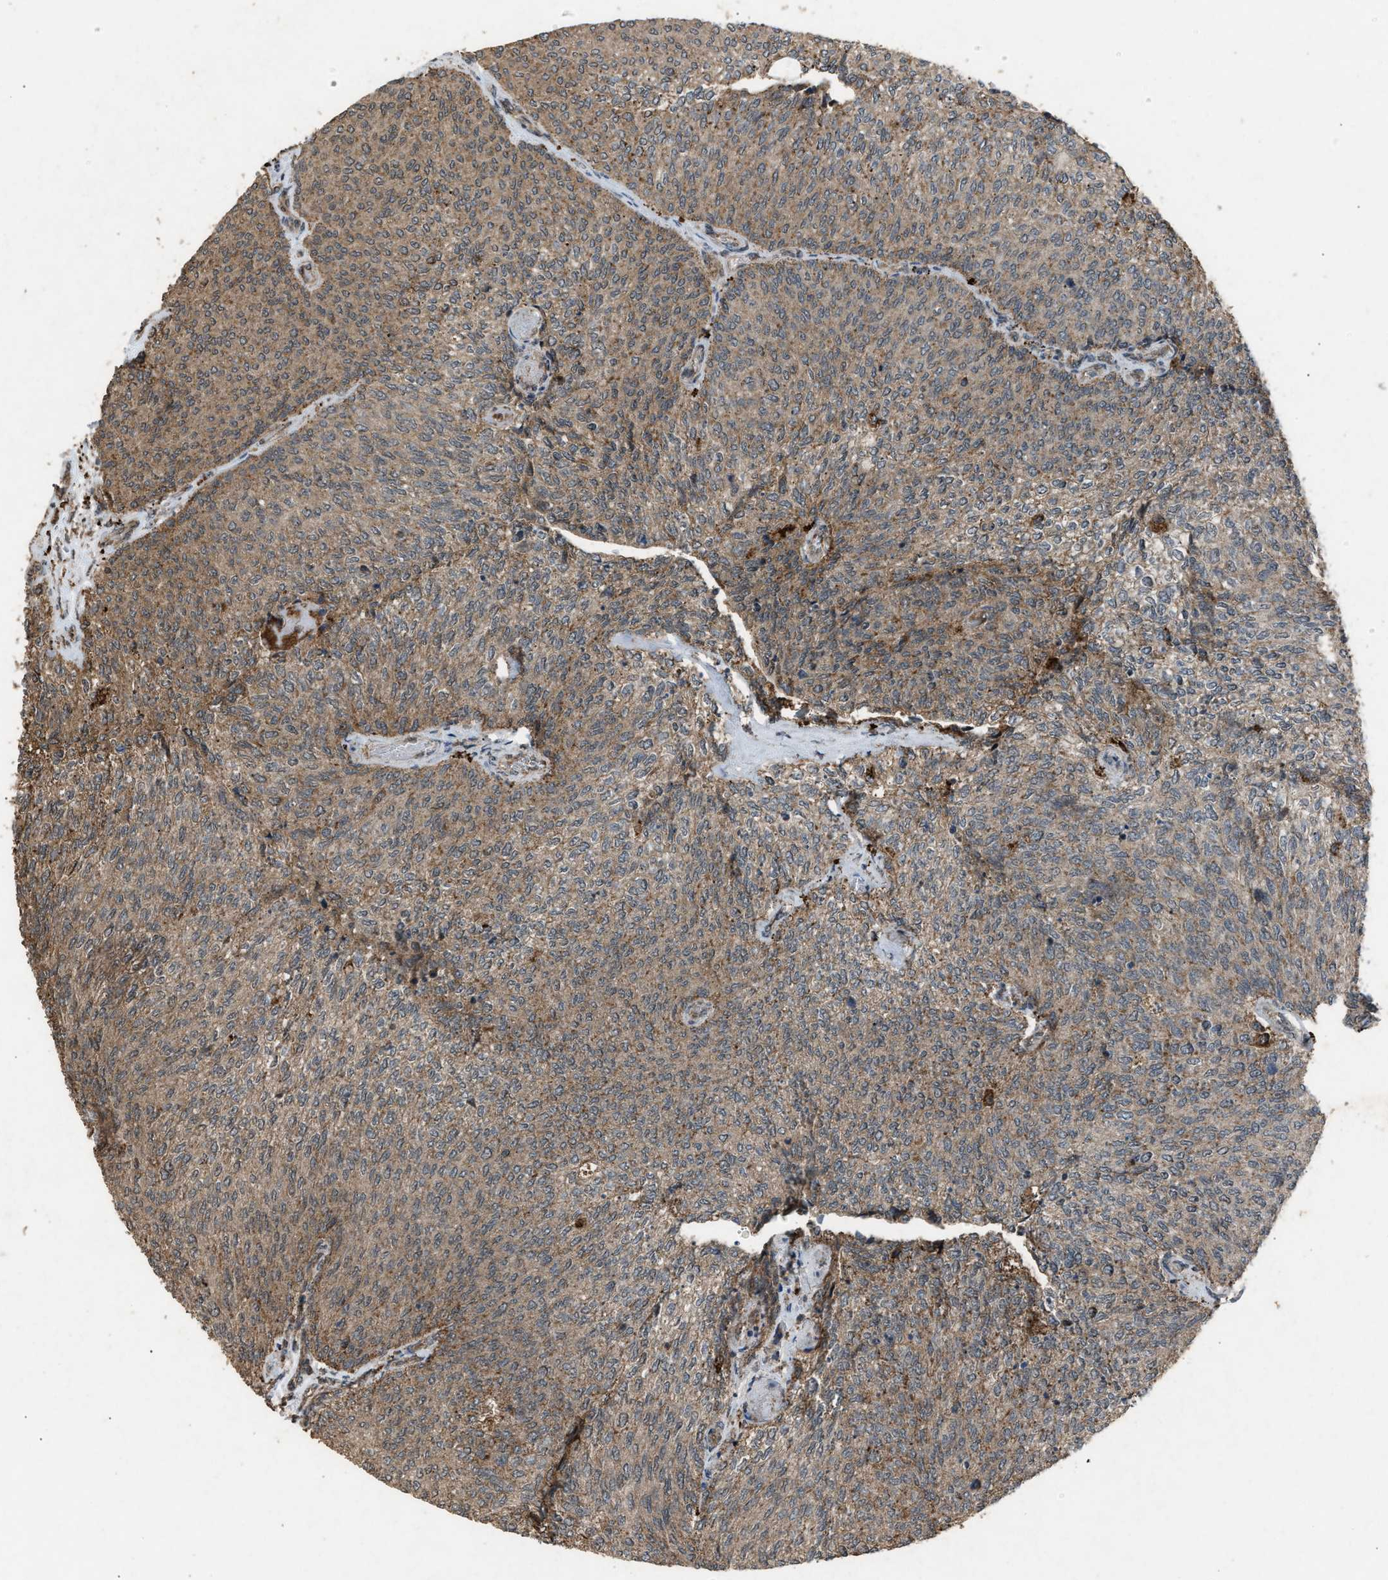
{"staining": {"intensity": "moderate", "quantity": ">75%", "location": "cytoplasmic/membranous"}, "tissue": "urothelial cancer", "cell_type": "Tumor cells", "image_type": "cancer", "snomed": [{"axis": "morphology", "description": "Urothelial carcinoma, Low grade"}, {"axis": "topography", "description": "Urinary bladder"}], "caption": "There is medium levels of moderate cytoplasmic/membranous positivity in tumor cells of urothelial cancer, as demonstrated by immunohistochemical staining (brown color).", "gene": "PSMD1", "patient": {"sex": "female", "age": 79}}